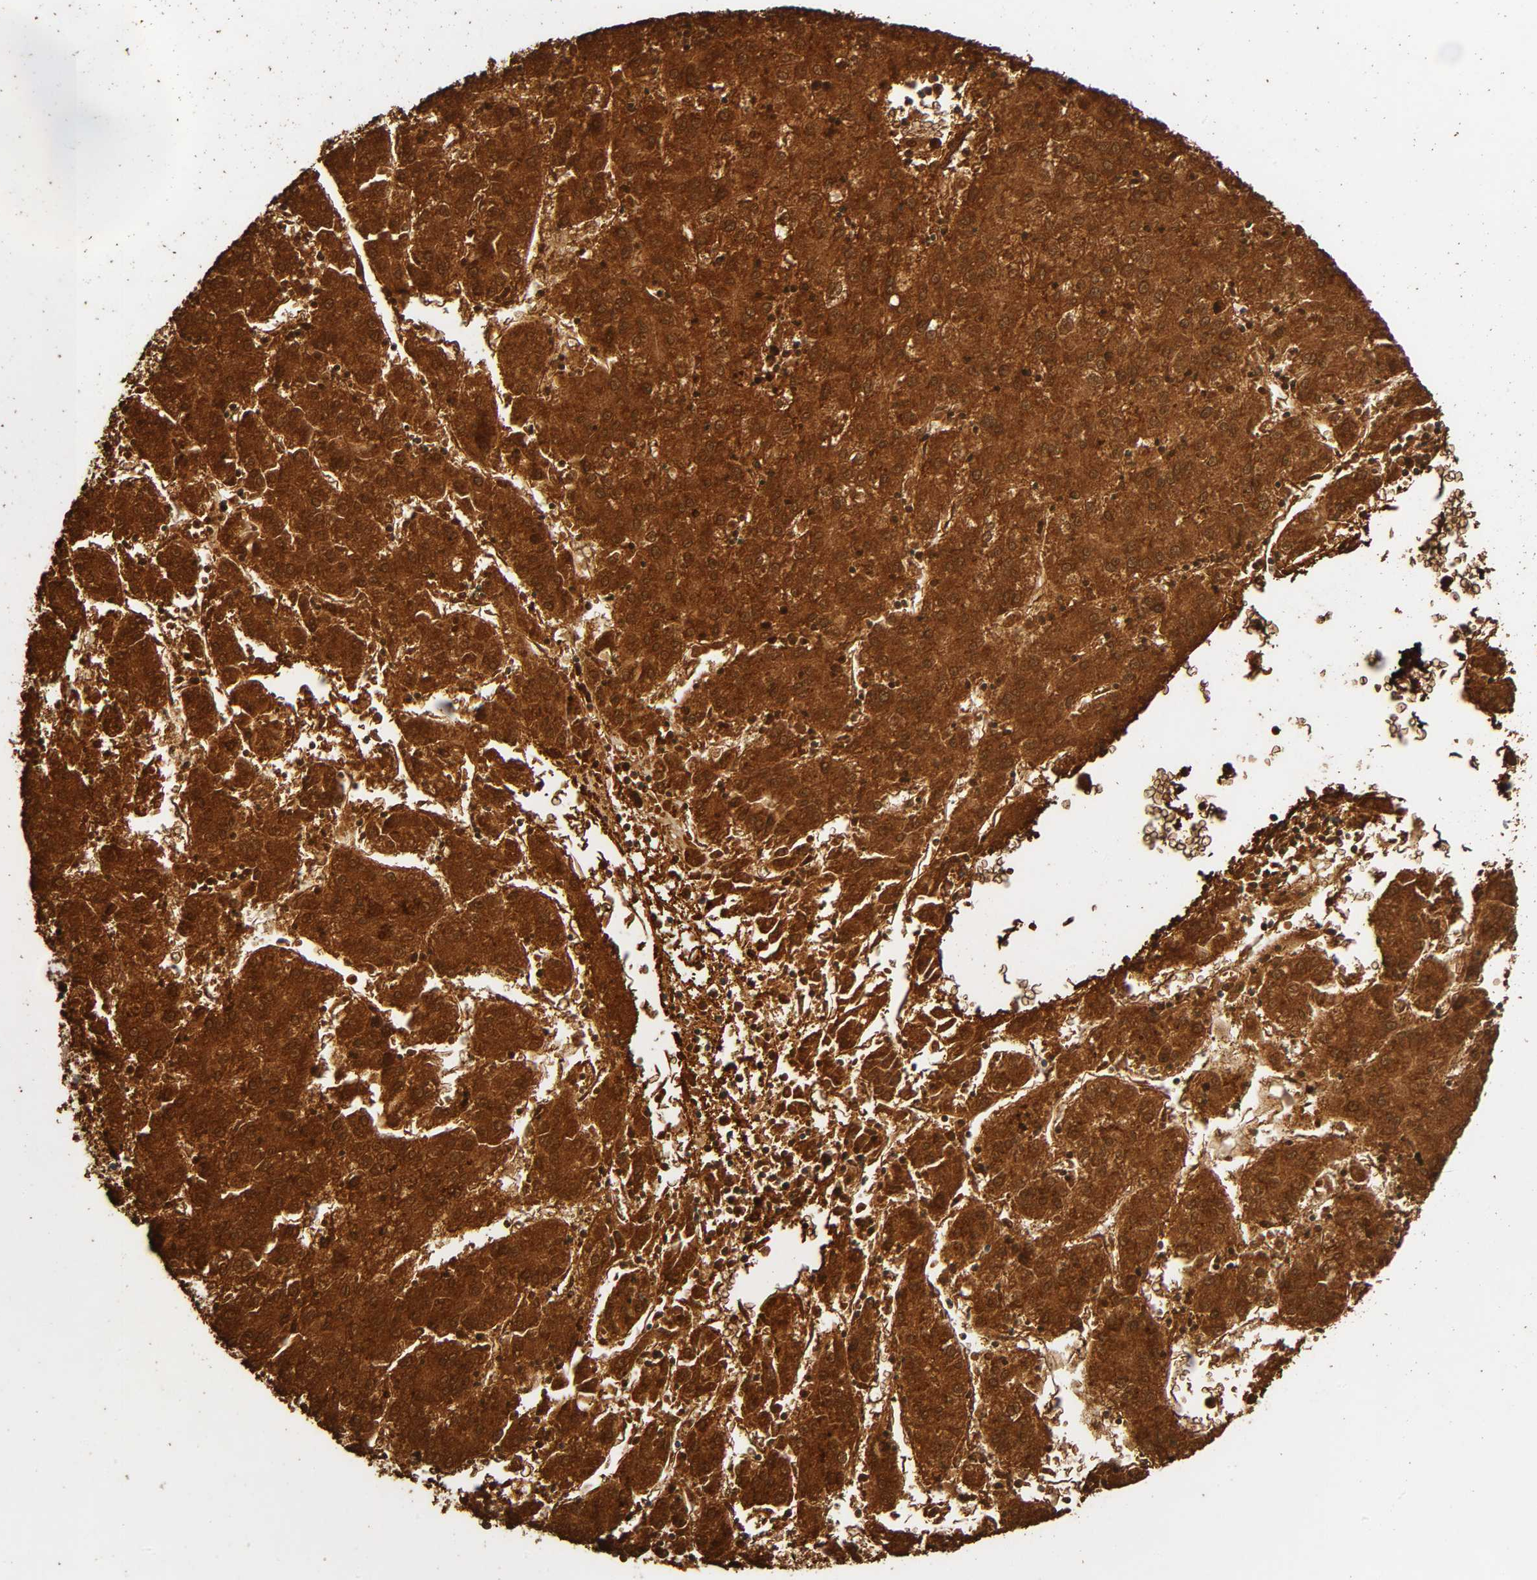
{"staining": {"intensity": "strong", "quantity": ">75%", "location": "cytoplasmic/membranous,nuclear"}, "tissue": "liver cancer", "cell_type": "Tumor cells", "image_type": "cancer", "snomed": [{"axis": "morphology", "description": "Carcinoma, Hepatocellular, NOS"}, {"axis": "topography", "description": "Liver"}], "caption": "DAB (3,3'-diaminobenzidine) immunohistochemical staining of human liver cancer displays strong cytoplasmic/membranous and nuclear protein positivity in approximately >75% of tumor cells.", "gene": "GSTA3", "patient": {"sex": "male", "age": 72}}